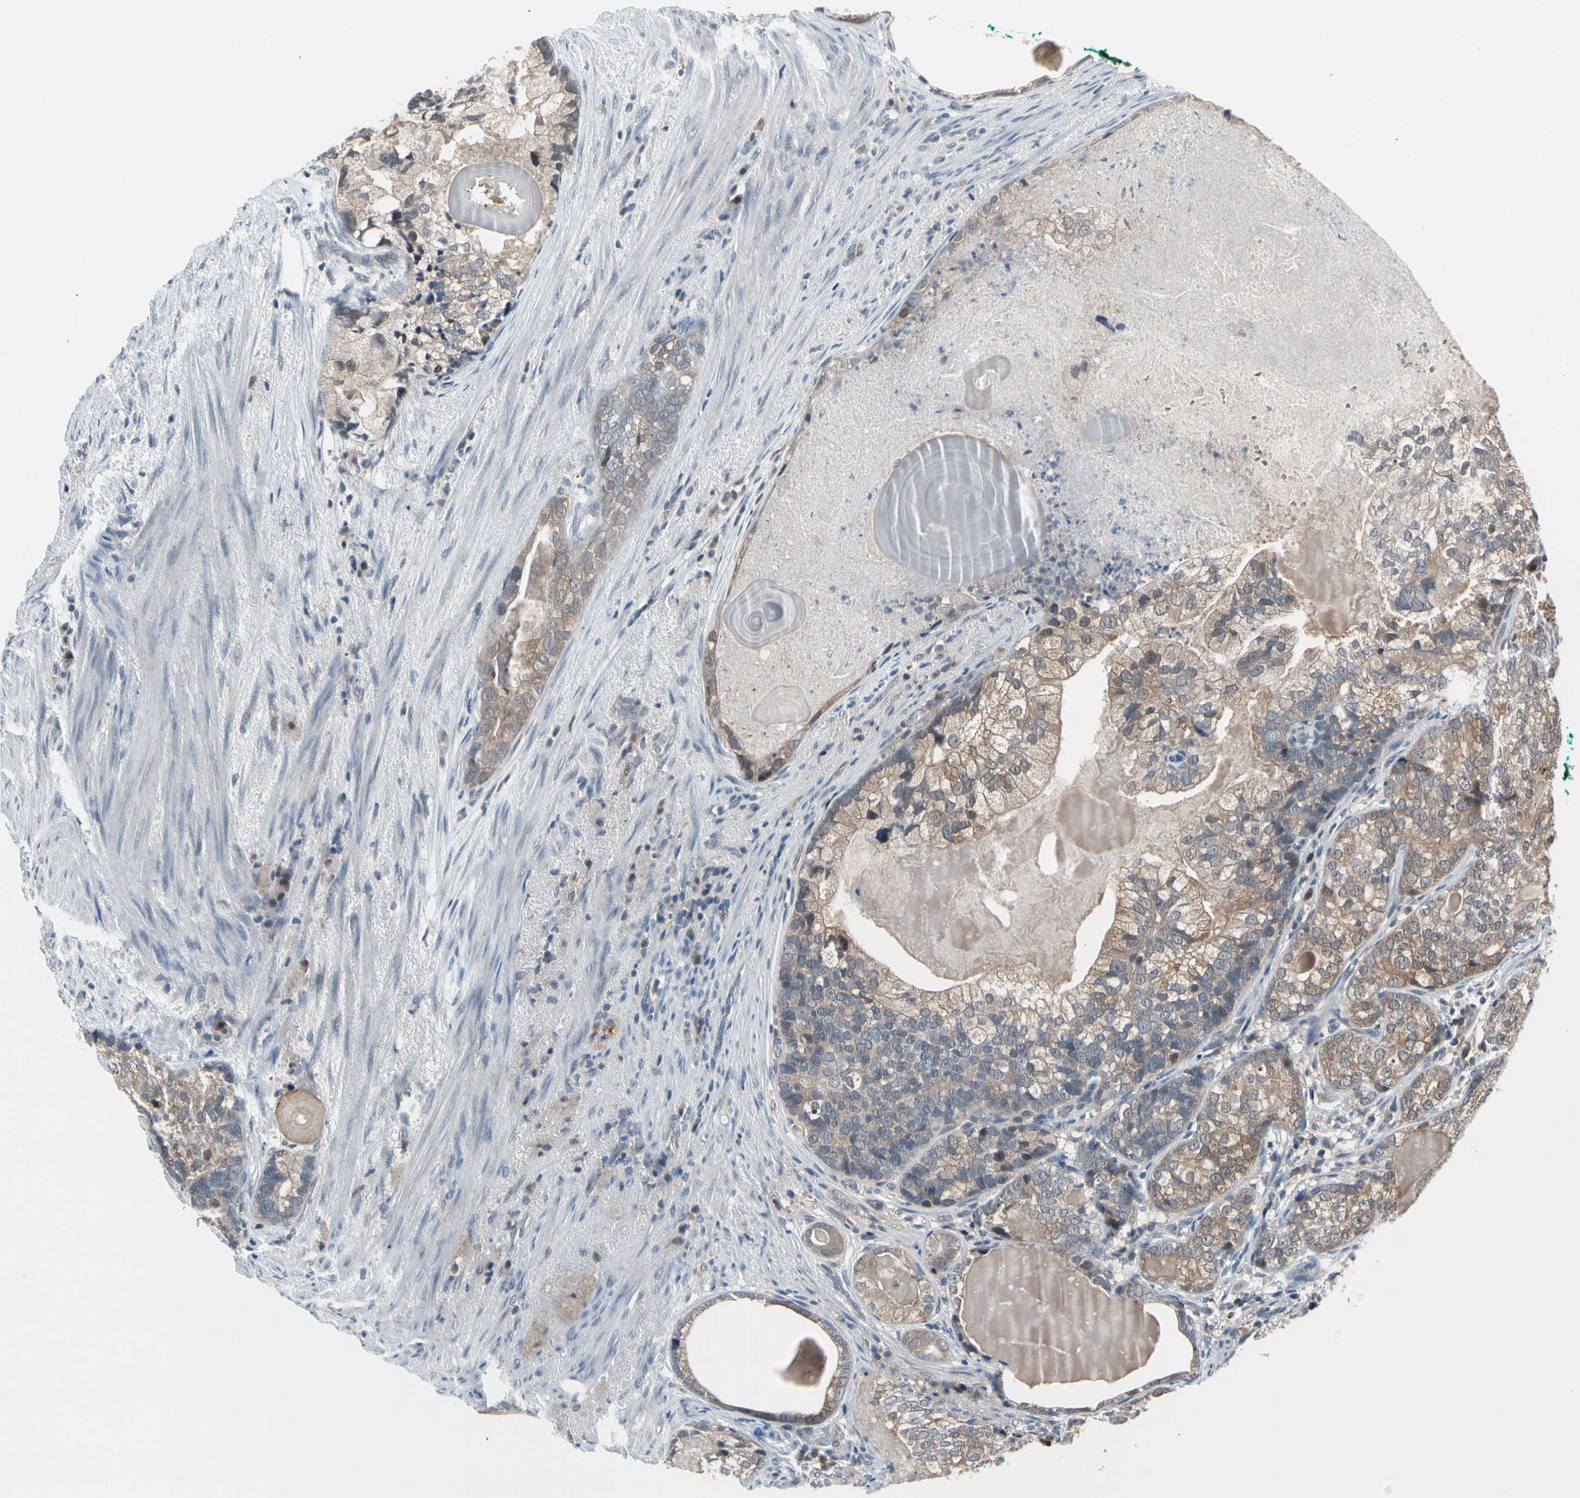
{"staining": {"intensity": "weak", "quantity": ">75%", "location": "cytoplasmic/membranous"}, "tissue": "prostate cancer", "cell_type": "Tumor cells", "image_type": "cancer", "snomed": [{"axis": "morphology", "description": "Adenocarcinoma, High grade"}, {"axis": "topography", "description": "Prostate"}], "caption": "The micrograph displays staining of prostate adenocarcinoma (high-grade), revealing weak cytoplasmic/membranous protein expression (brown color) within tumor cells. The staining is performed using DAB (3,3'-diaminobenzidine) brown chromogen to label protein expression. The nuclei are counter-stained blue using hematoxylin.", "gene": "PSMA2", "patient": {"sex": "male", "age": 66}}